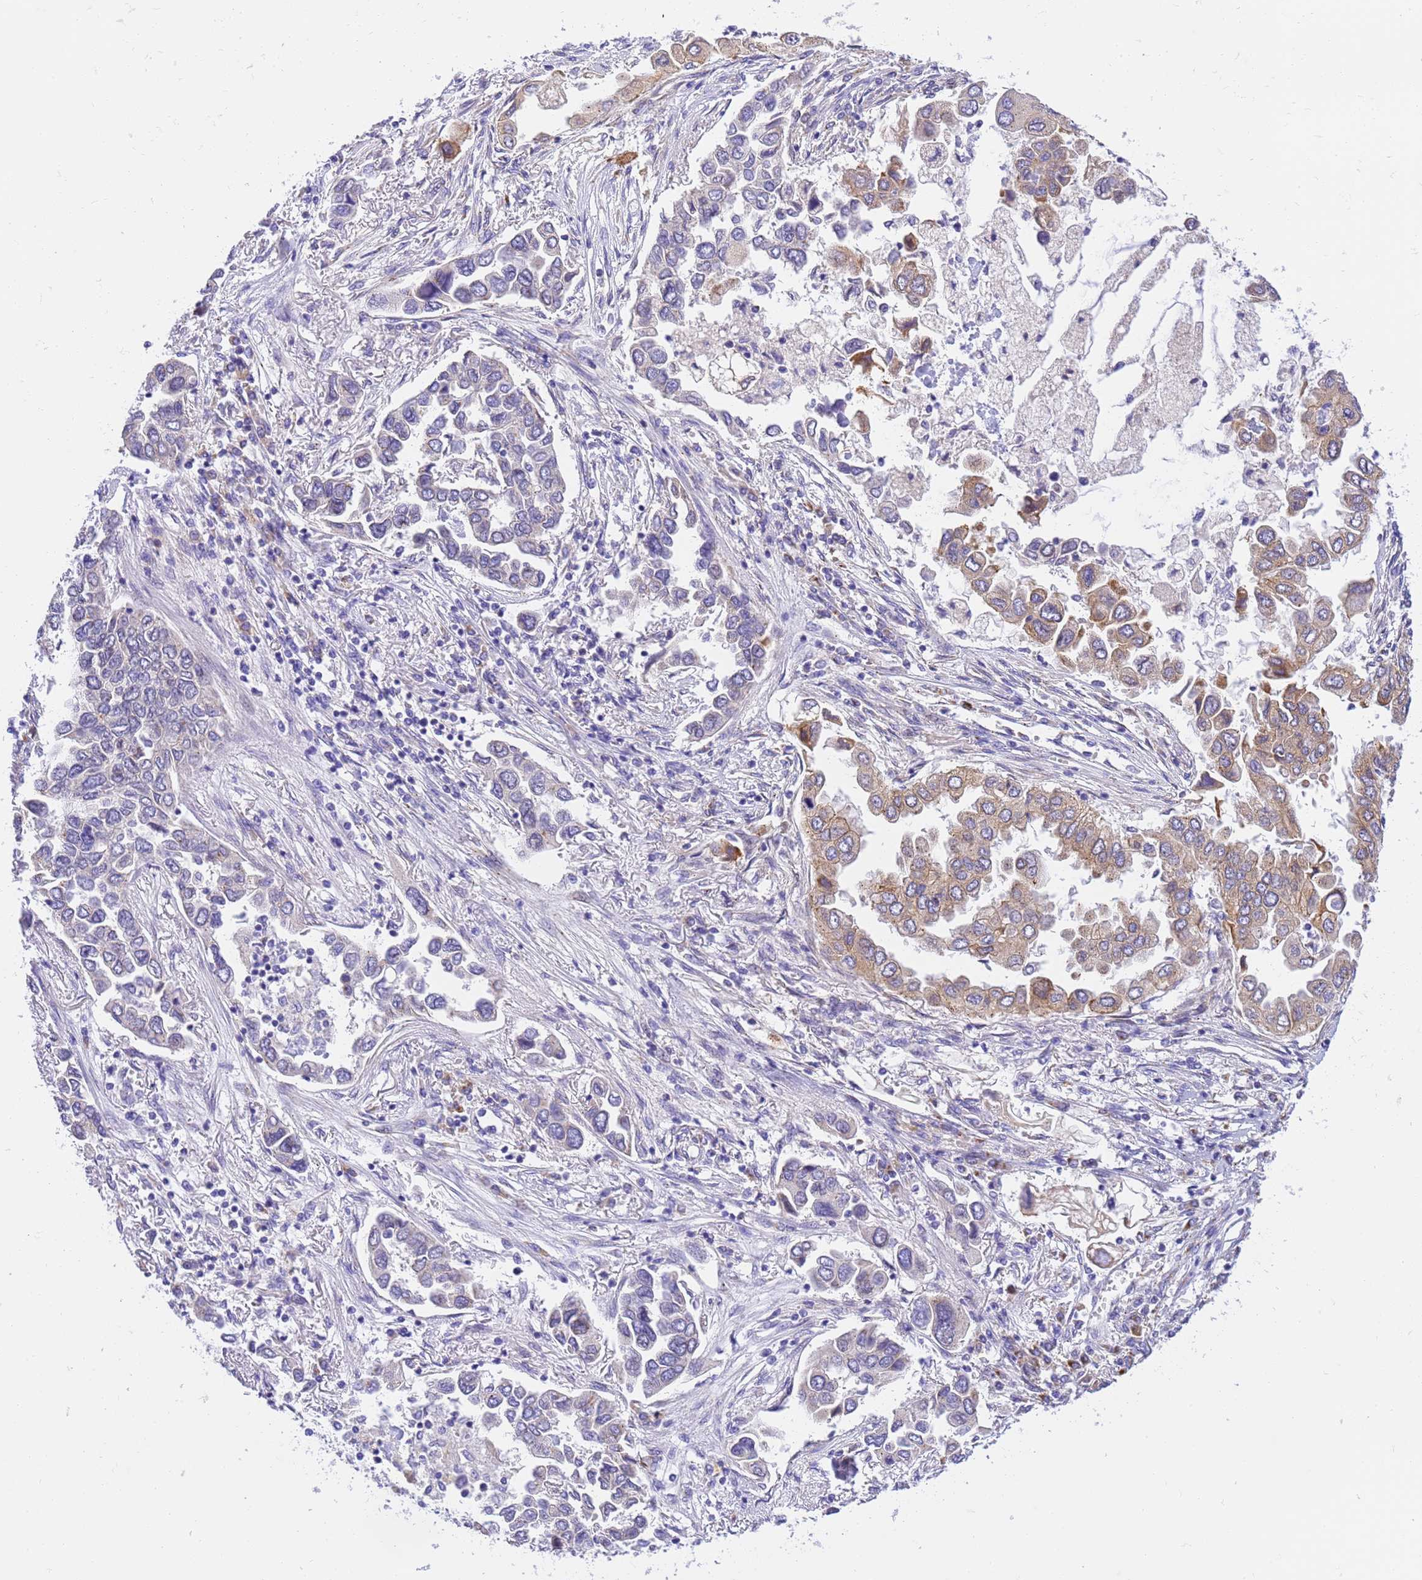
{"staining": {"intensity": "moderate", "quantity": "<25%", "location": "cytoplasmic/membranous"}, "tissue": "lung cancer", "cell_type": "Tumor cells", "image_type": "cancer", "snomed": [{"axis": "morphology", "description": "Adenocarcinoma, NOS"}, {"axis": "topography", "description": "Lung"}], "caption": "Approximately <25% of tumor cells in lung cancer (adenocarcinoma) display moderate cytoplasmic/membranous protein expression as visualized by brown immunohistochemical staining.", "gene": "RHBDD3", "patient": {"sex": "female", "age": 76}}